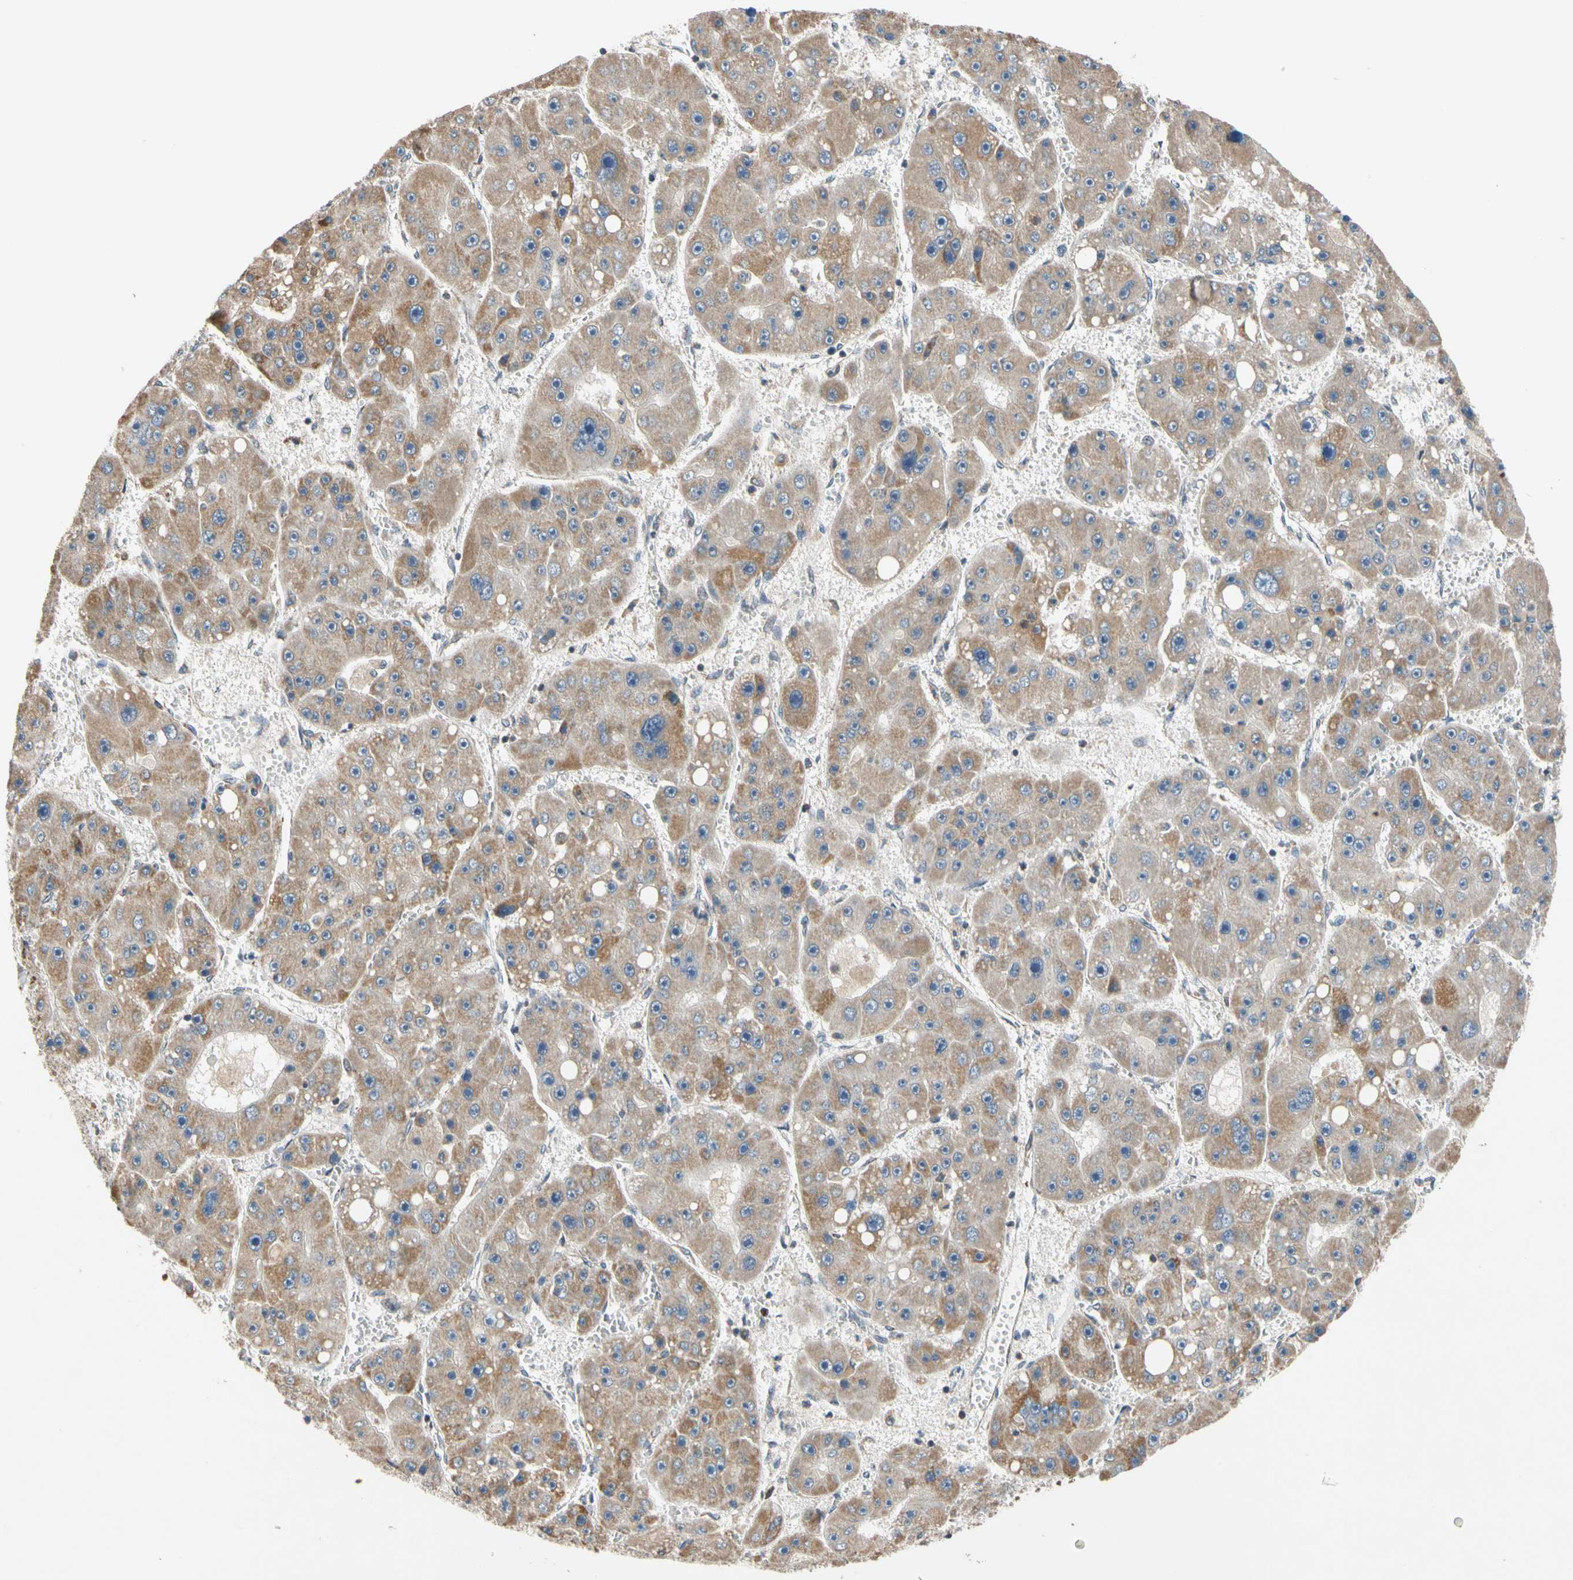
{"staining": {"intensity": "moderate", "quantity": ">75%", "location": "cytoplasmic/membranous"}, "tissue": "liver cancer", "cell_type": "Tumor cells", "image_type": "cancer", "snomed": [{"axis": "morphology", "description": "Carcinoma, Hepatocellular, NOS"}, {"axis": "topography", "description": "Liver"}], "caption": "Protein expression analysis of human hepatocellular carcinoma (liver) reveals moderate cytoplasmic/membranous positivity in approximately >75% of tumor cells.", "gene": "KHDC4", "patient": {"sex": "female", "age": 61}}